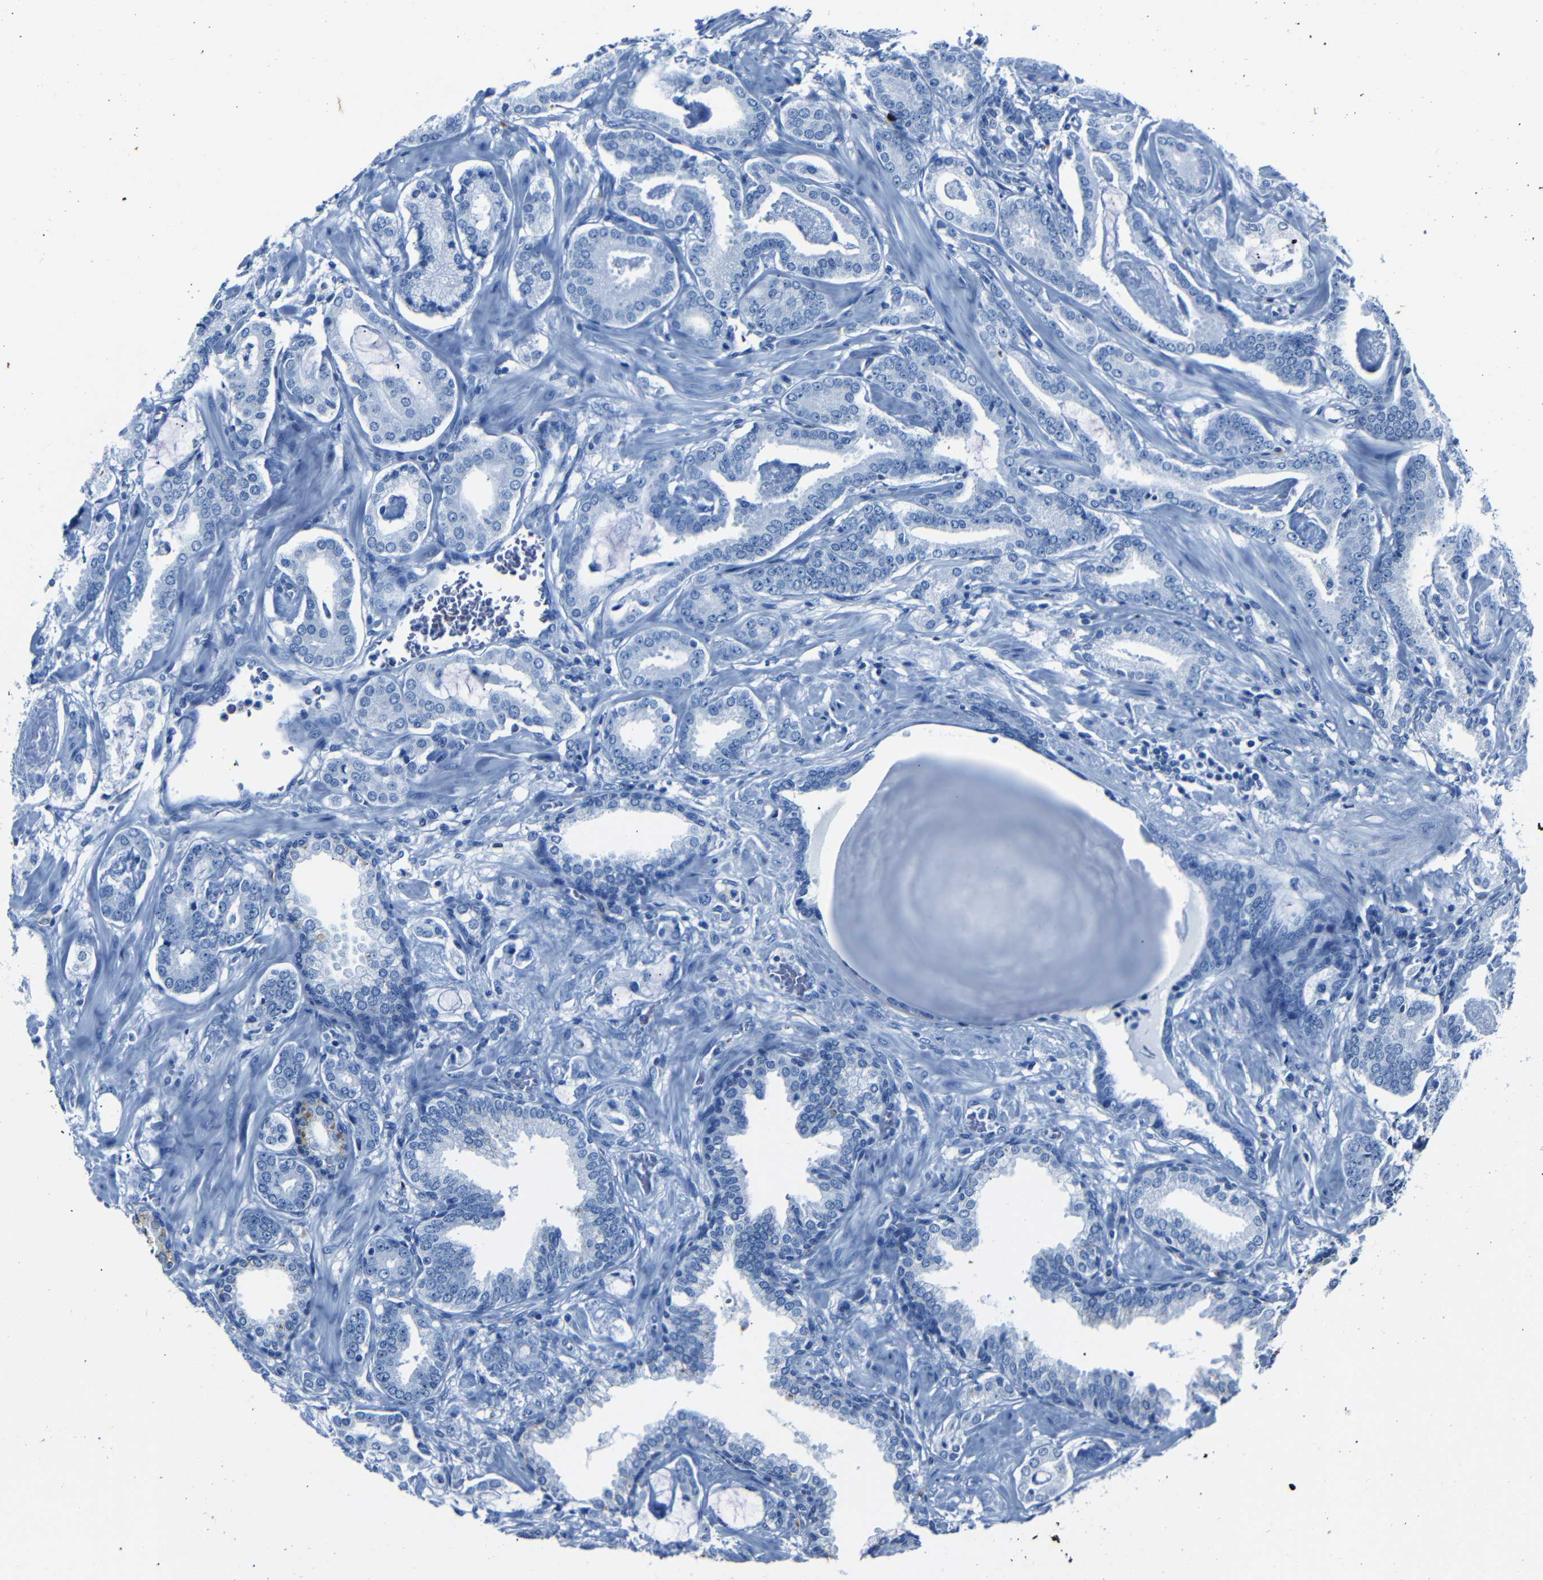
{"staining": {"intensity": "negative", "quantity": "none", "location": "none"}, "tissue": "prostate cancer", "cell_type": "Tumor cells", "image_type": "cancer", "snomed": [{"axis": "morphology", "description": "Adenocarcinoma, Low grade"}, {"axis": "topography", "description": "Prostate"}], "caption": "A photomicrograph of prostate cancer (adenocarcinoma (low-grade)) stained for a protein shows no brown staining in tumor cells. Nuclei are stained in blue.", "gene": "CLDN11", "patient": {"sex": "male", "age": 53}}